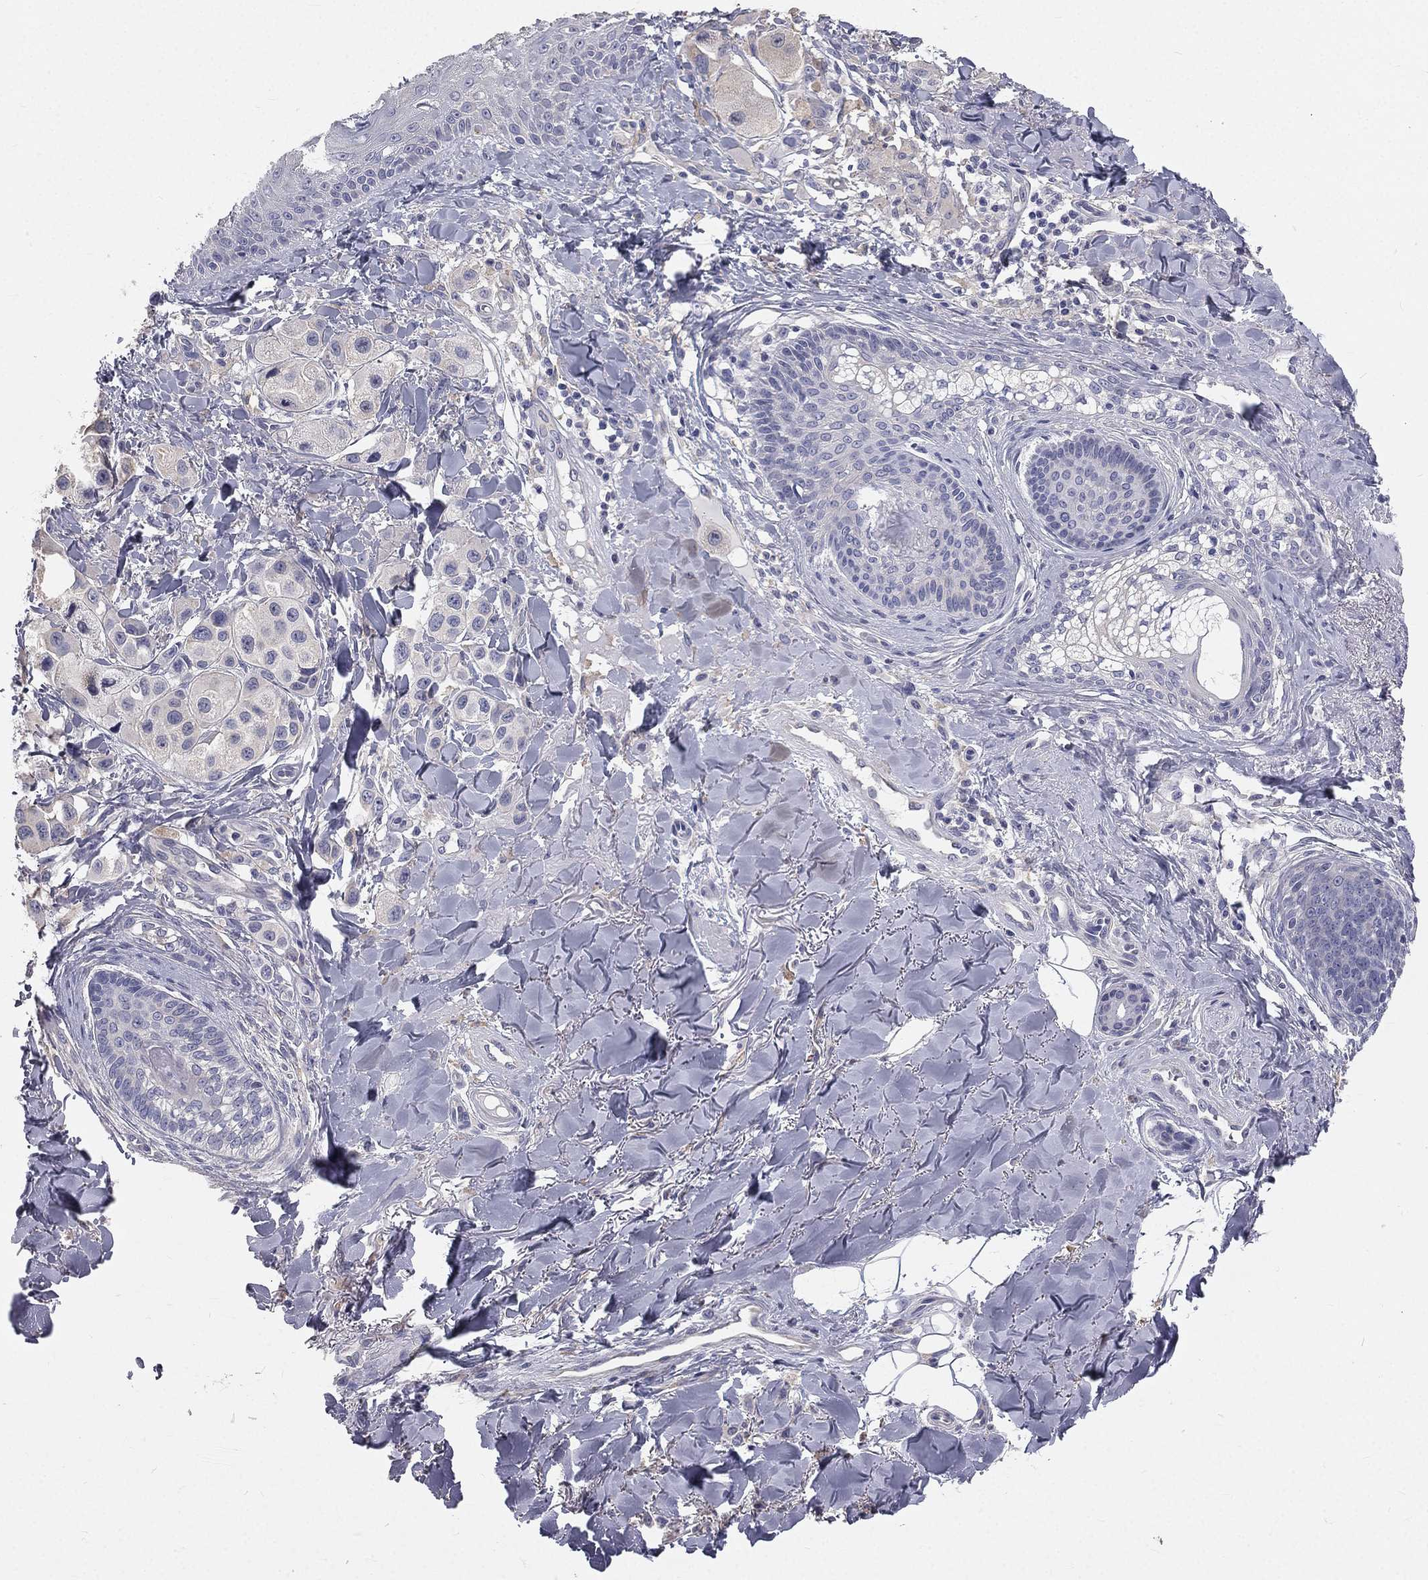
{"staining": {"intensity": "negative", "quantity": "none", "location": "none"}, "tissue": "melanoma", "cell_type": "Tumor cells", "image_type": "cancer", "snomed": [{"axis": "morphology", "description": "Malignant melanoma, NOS"}, {"axis": "topography", "description": "Skin"}], "caption": "An image of human malignant melanoma is negative for staining in tumor cells.", "gene": "MUC13", "patient": {"sex": "male", "age": 57}}